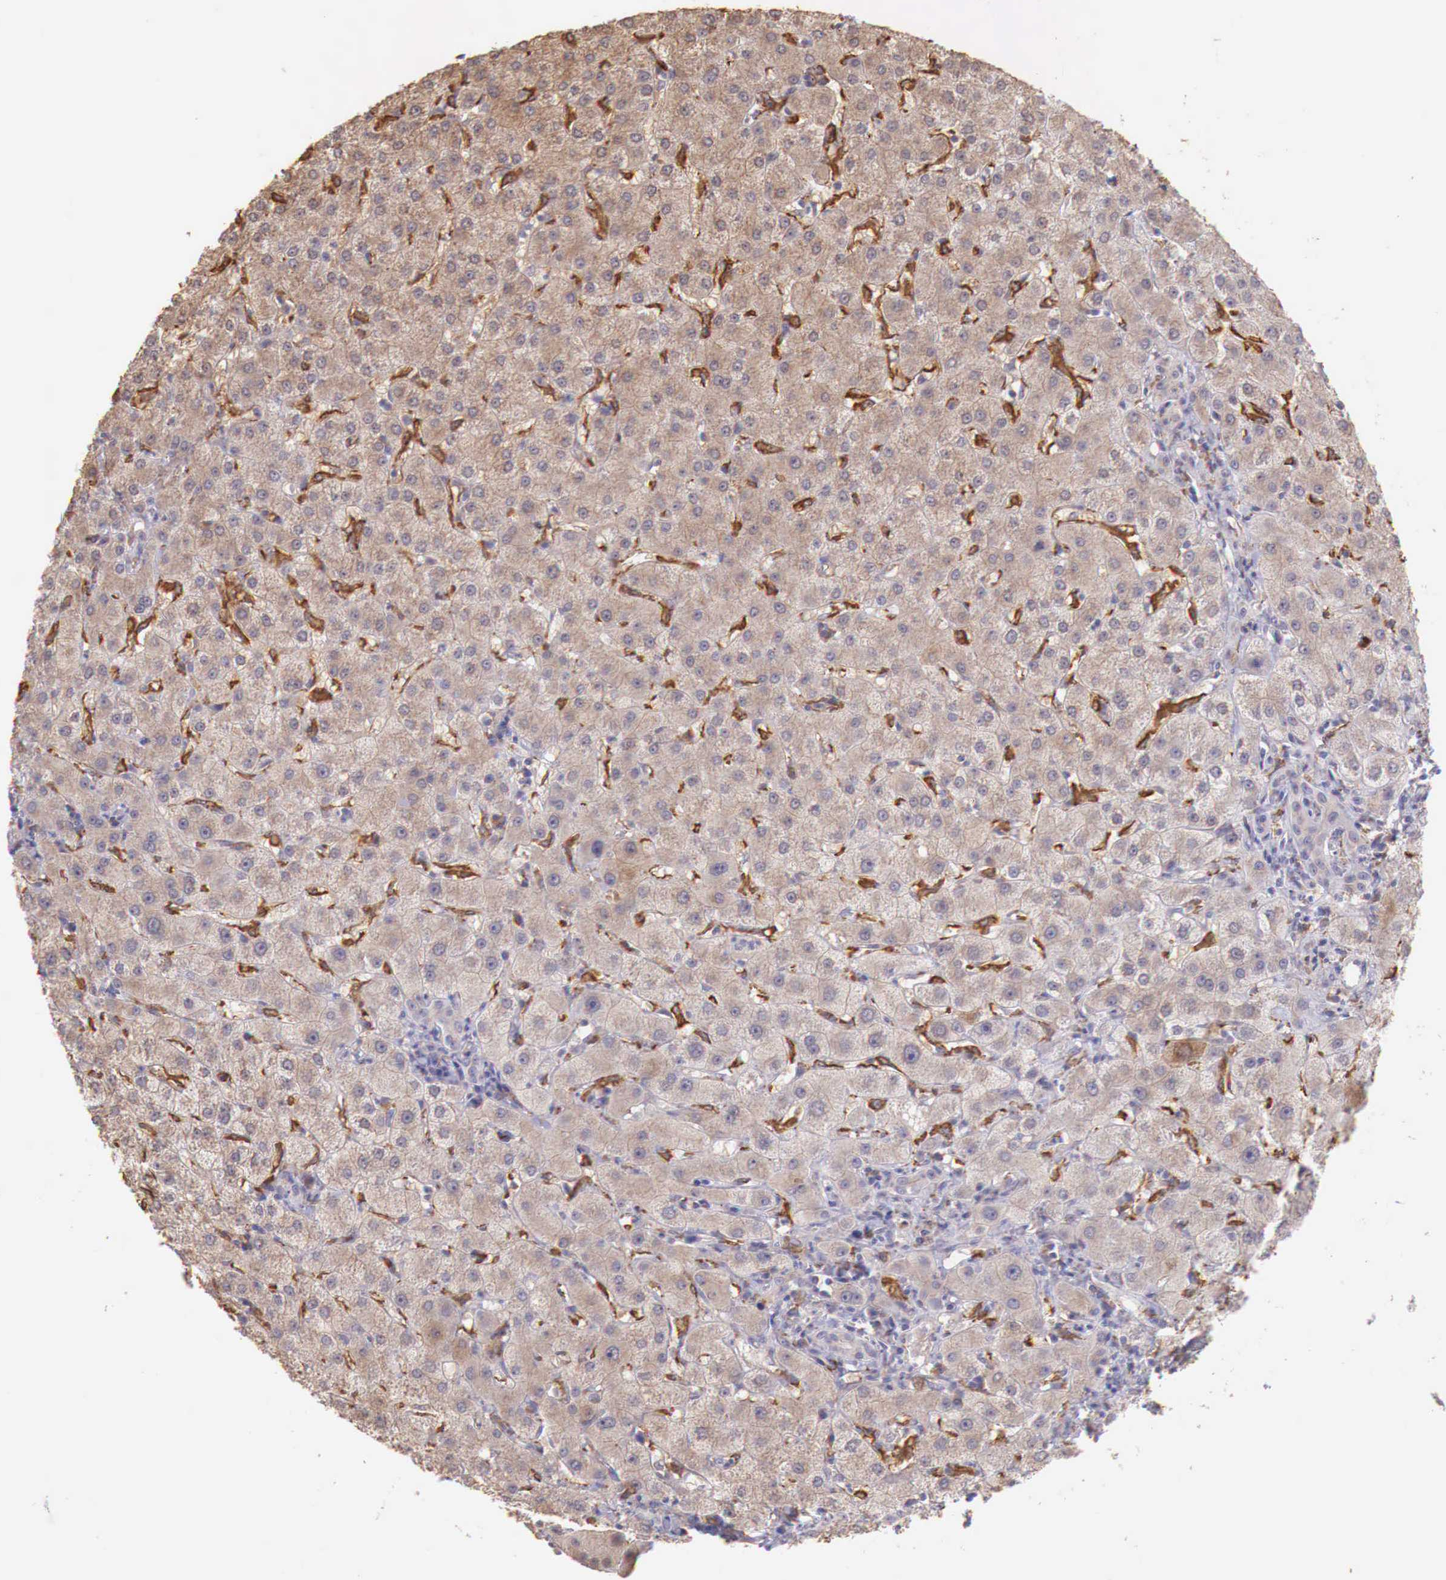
{"staining": {"intensity": "negative", "quantity": "none", "location": "none"}, "tissue": "liver", "cell_type": "Cholangiocytes", "image_type": "normal", "snomed": [{"axis": "morphology", "description": "Normal tissue, NOS"}, {"axis": "topography", "description": "Liver"}], "caption": "IHC image of benign human liver stained for a protein (brown), which demonstrates no staining in cholangiocytes. The staining is performed using DAB brown chromogen with nuclei counter-stained in using hematoxylin.", "gene": "CHRDL1", "patient": {"sex": "female", "age": 79}}